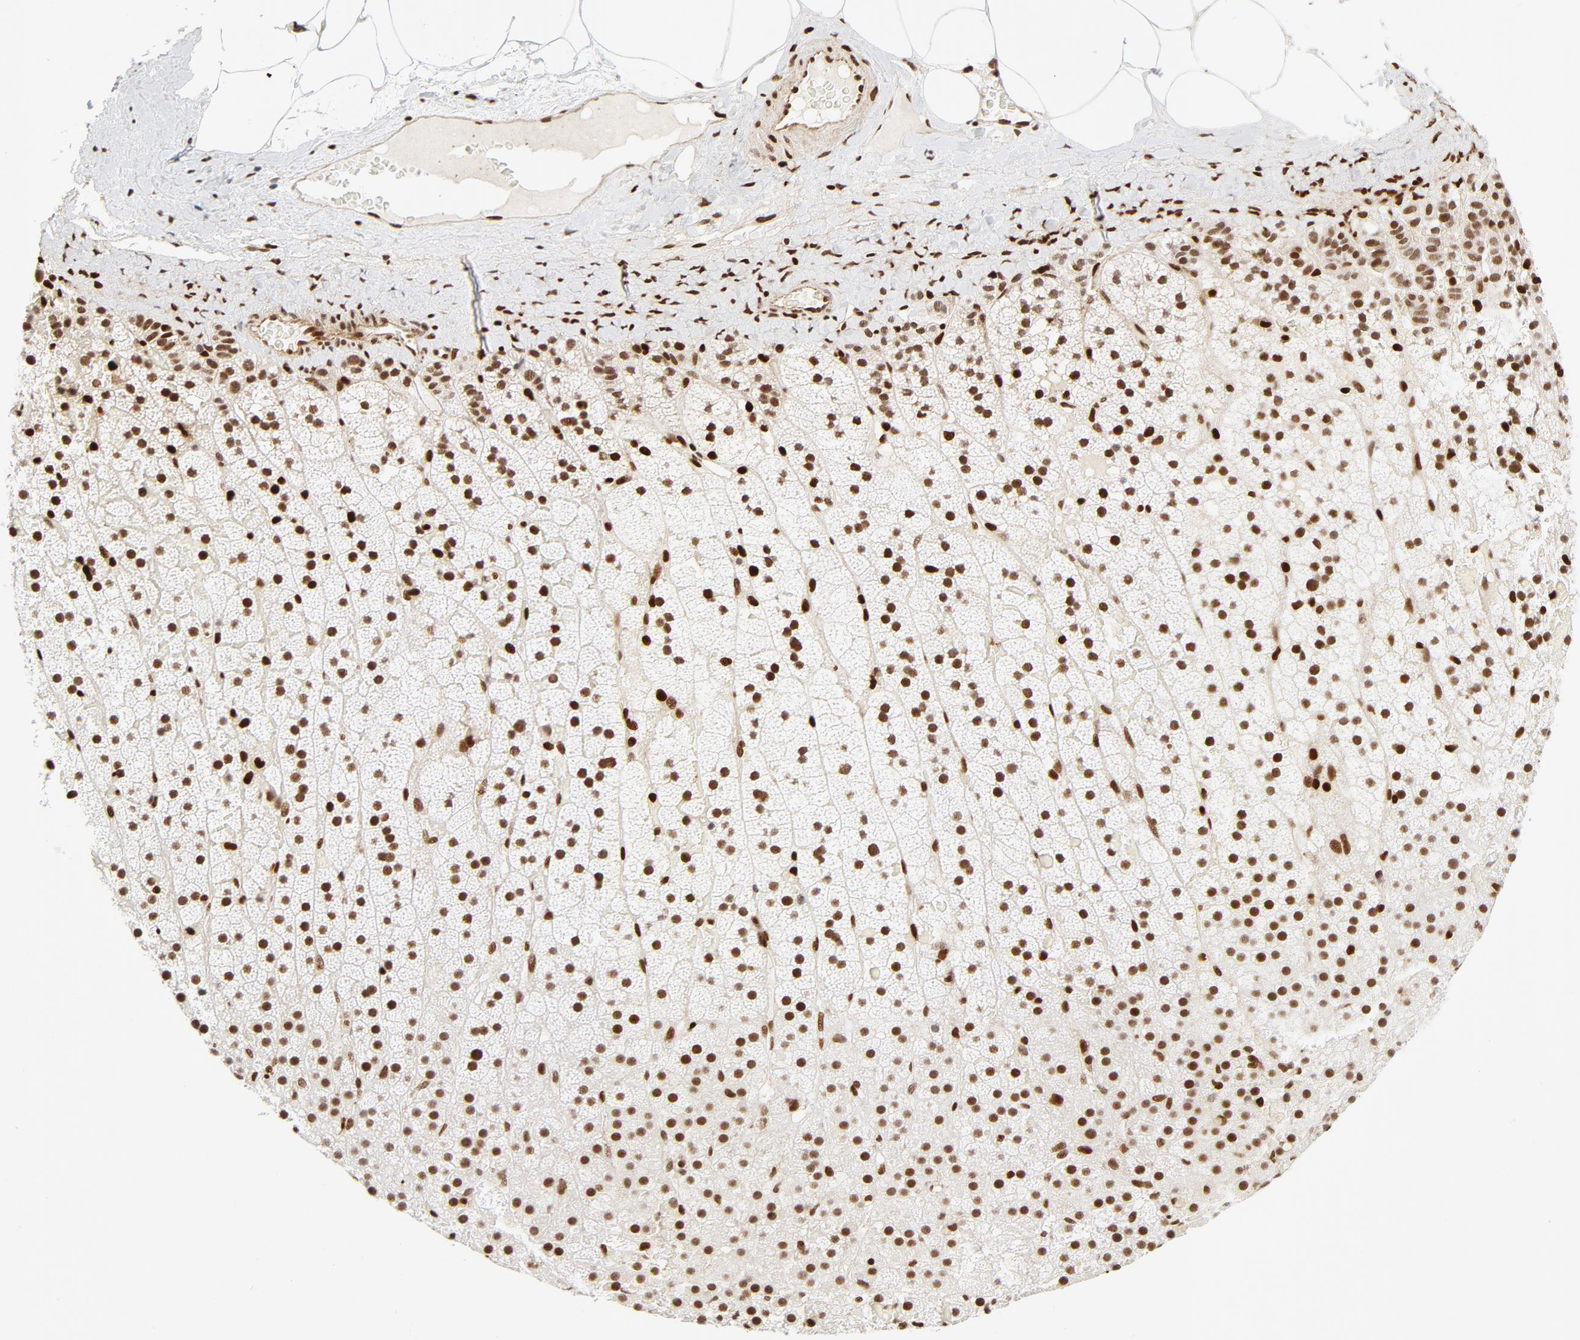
{"staining": {"intensity": "strong", "quantity": ">75%", "location": "nuclear"}, "tissue": "adrenal gland", "cell_type": "Glandular cells", "image_type": "normal", "snomed": [{"axis": "morphology", "description": "Normal tissue, NOS"}, {"axis": "topography", "description": "Adrenal gland"}], "caption": "The photomicrograph reveals staining of benign adrenal gland, revealing strong nuclear protein expression (brown color) within glandular cells.", "gene": "MEF2A", "patient": {"sex": "male", "age": 35}}